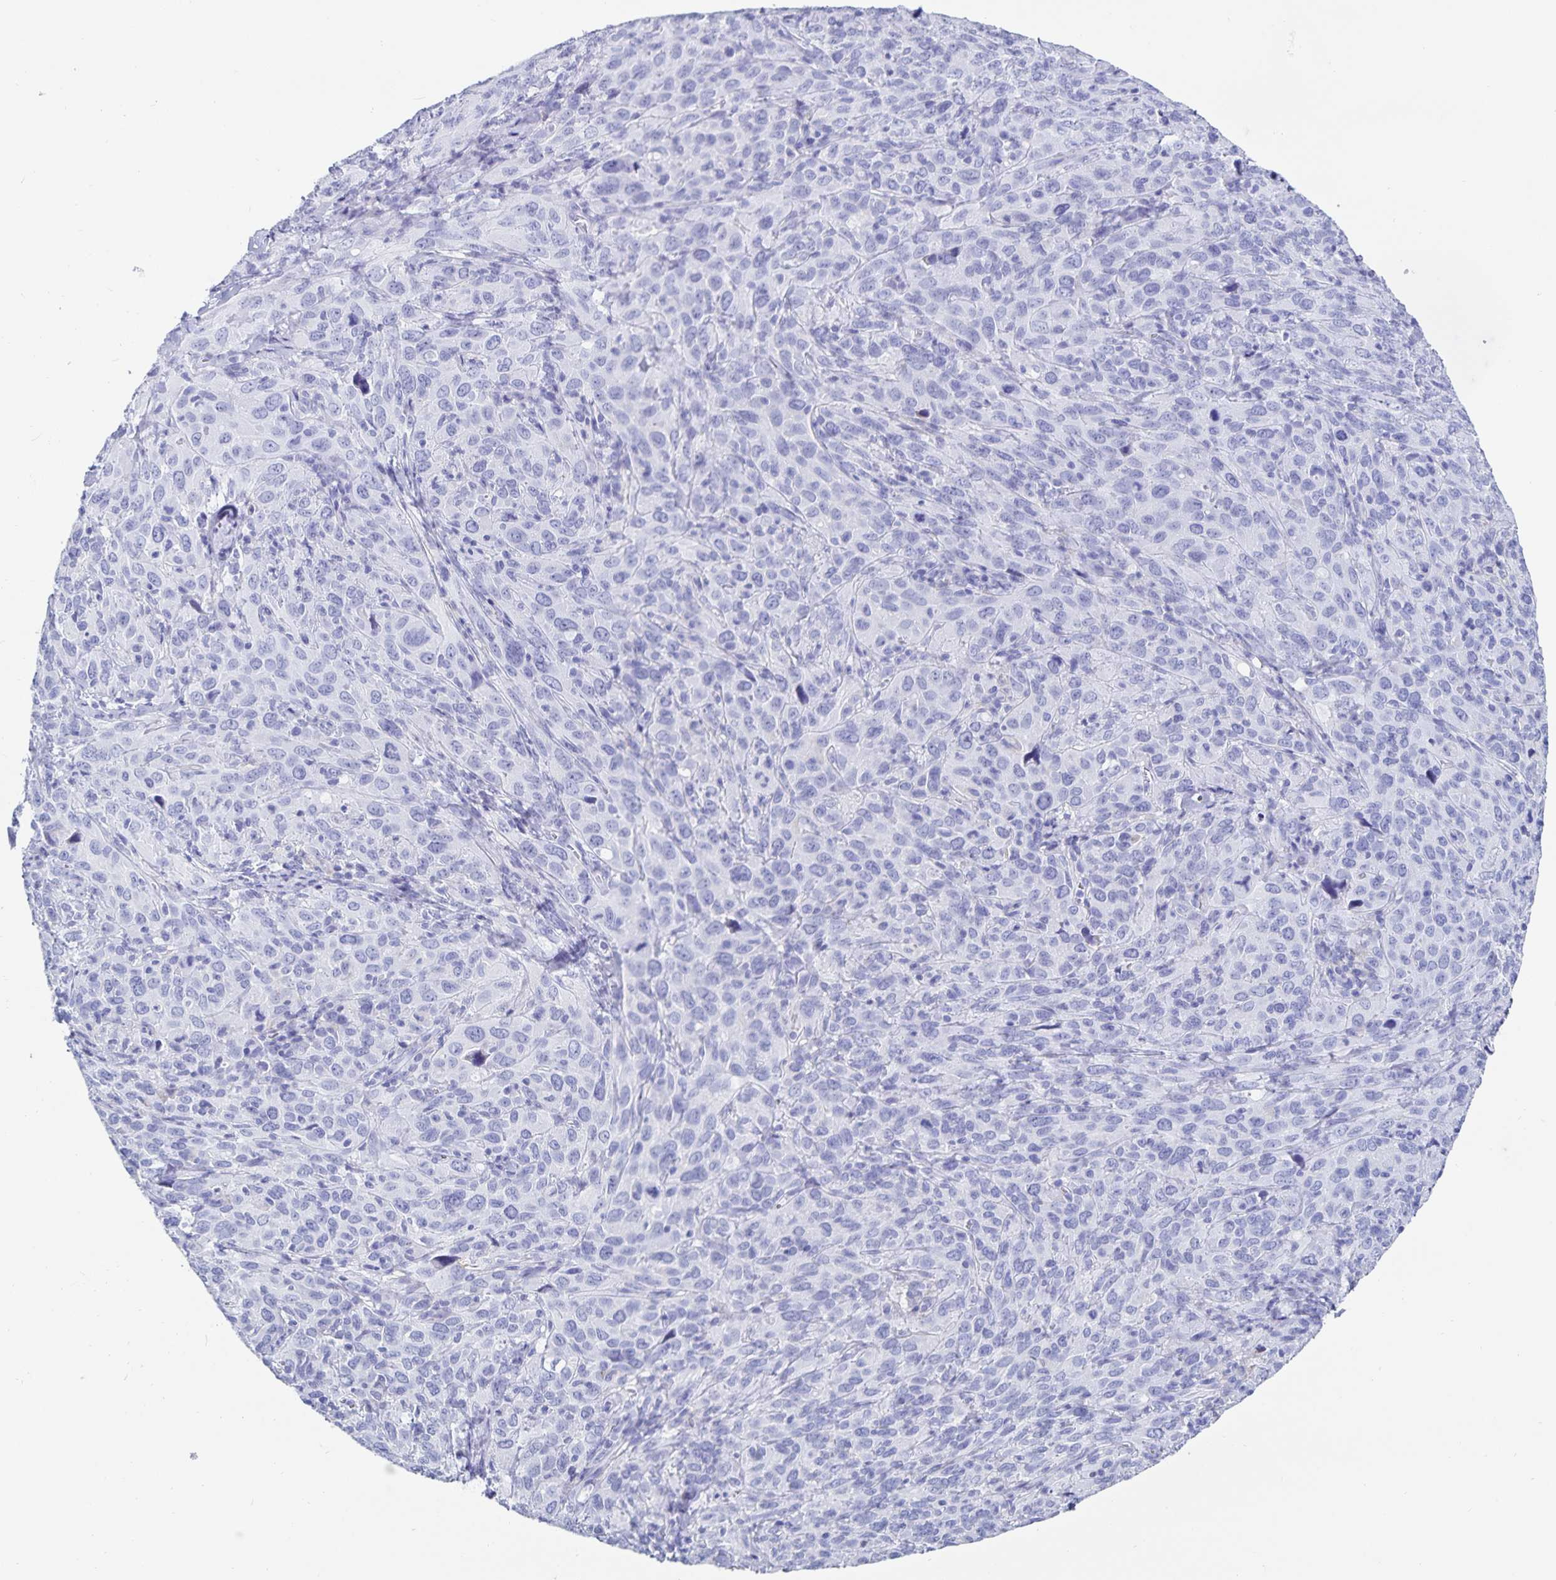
{"staining": {"intensity": "negative", "quantity": "none", "location": "none"}, "tissue": "cervical cancer", "cell_type": "Tumor cells", "image_type": "cancer", "snomed": [{"axis": "morphology", "description": "Normal tissue, NOS"}, {"axis": "morphology", "description": "Squamous cell carcinoma, NOS"}, {"axis": "topography", "description": "Cervix"}], "caption": "An IHC photomicrograph of cervical squamous cell carcinoma is shown. There is no staining in tumor cells of cervical squamous cell carcinoma.", "gene": "C19orf73", "patient": {"sex": "female", "age": 51}}